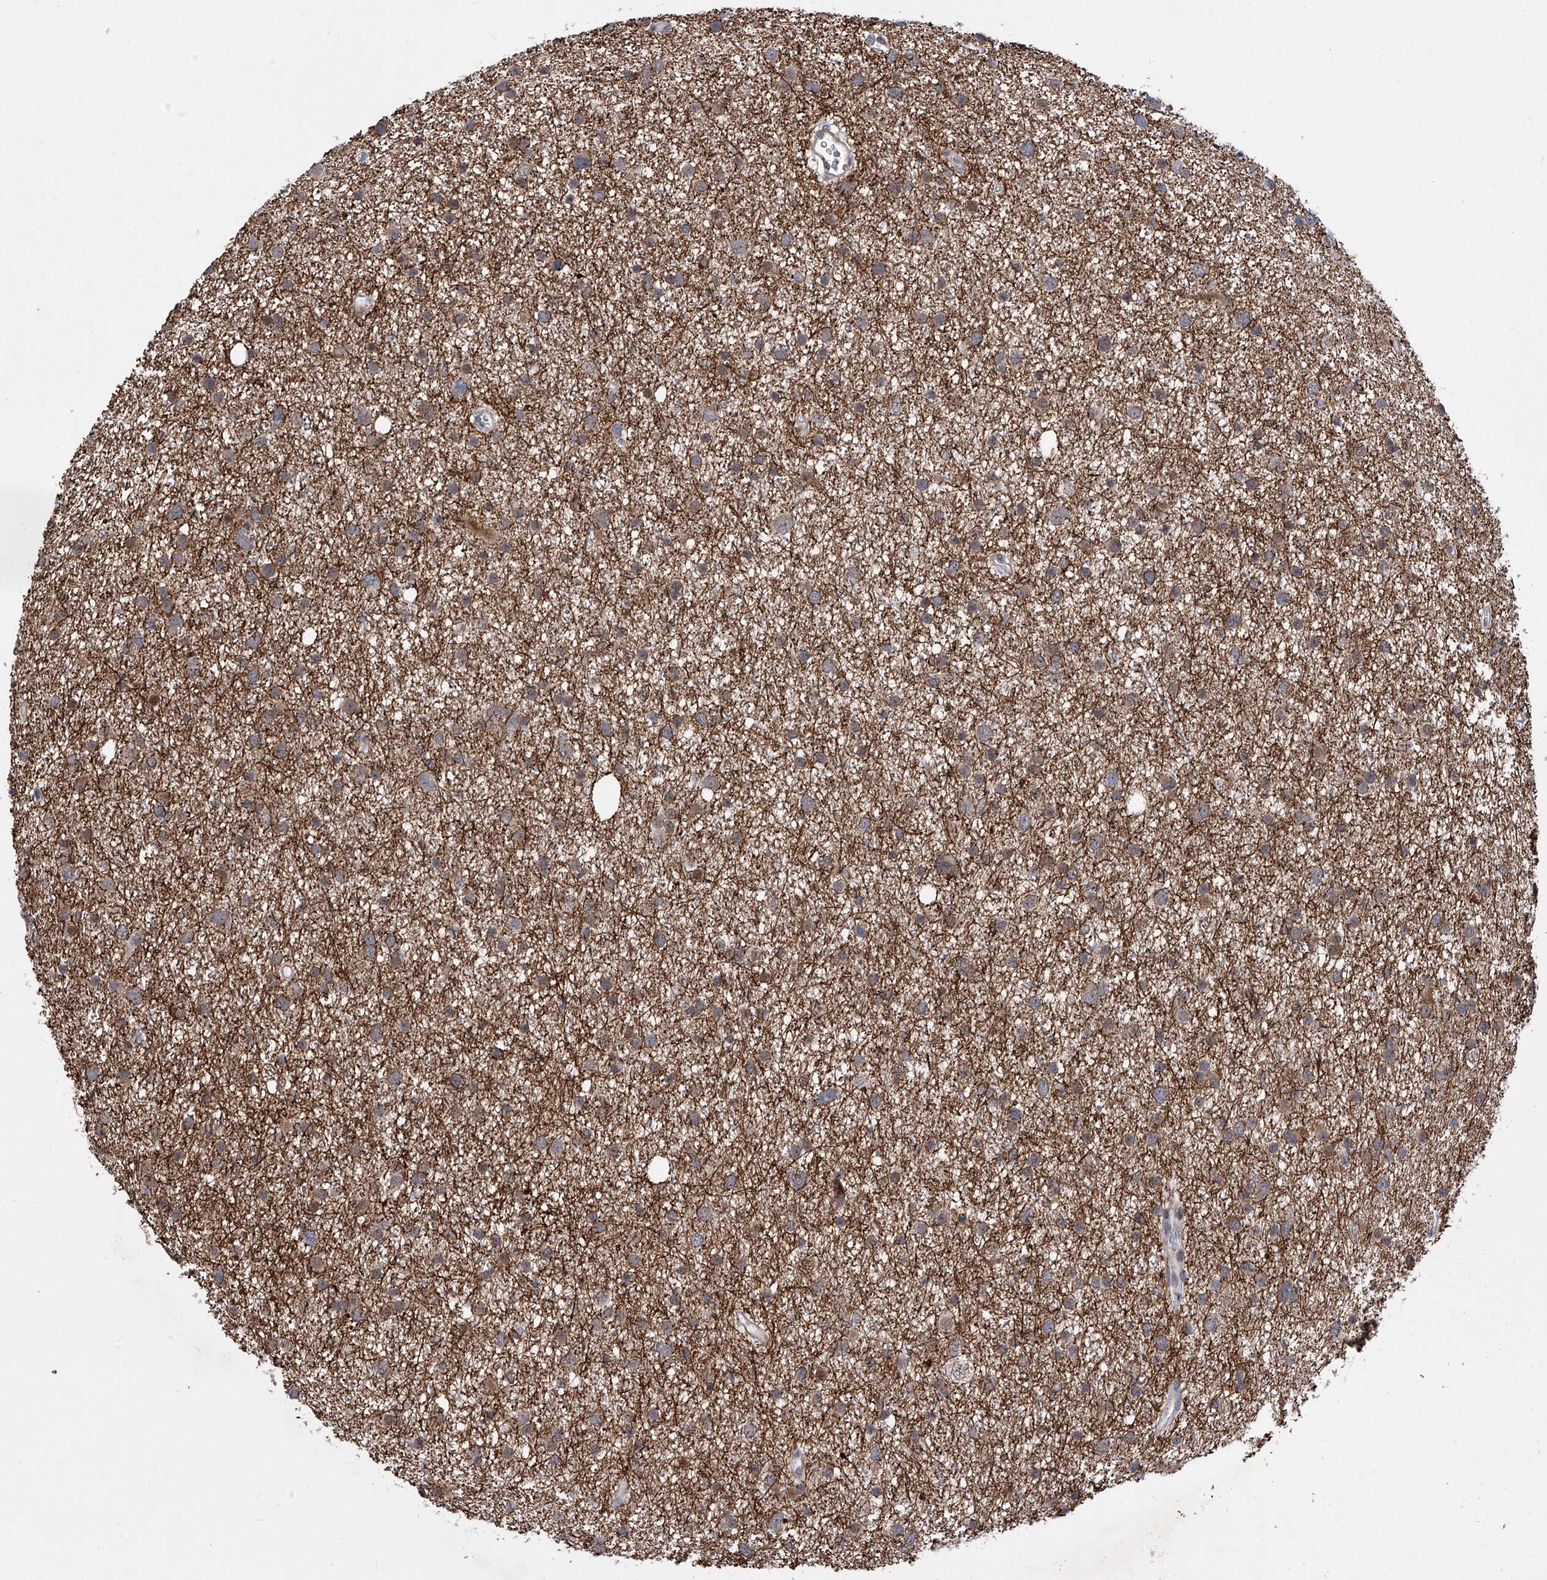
{"staining": {"intensity": "weak", "quantity": "<25%", "location": "cytoplasmic/membranous"}, "tissue": "glioma", "cell_type": "Tumor cells", "image_type": "cancer", "snomed": [{"axis": "morphology", "description": "Glioma, malignant, Low grade"}, {"axis": "topography", "description": "Cerebral cortex"}], "caption": "Immunohistochemistry of malignant glioma (low-grade) exhibits no expression in tumor cells.", "gene": "FARP2", "patient": {"sex": "female", "age": 39}}